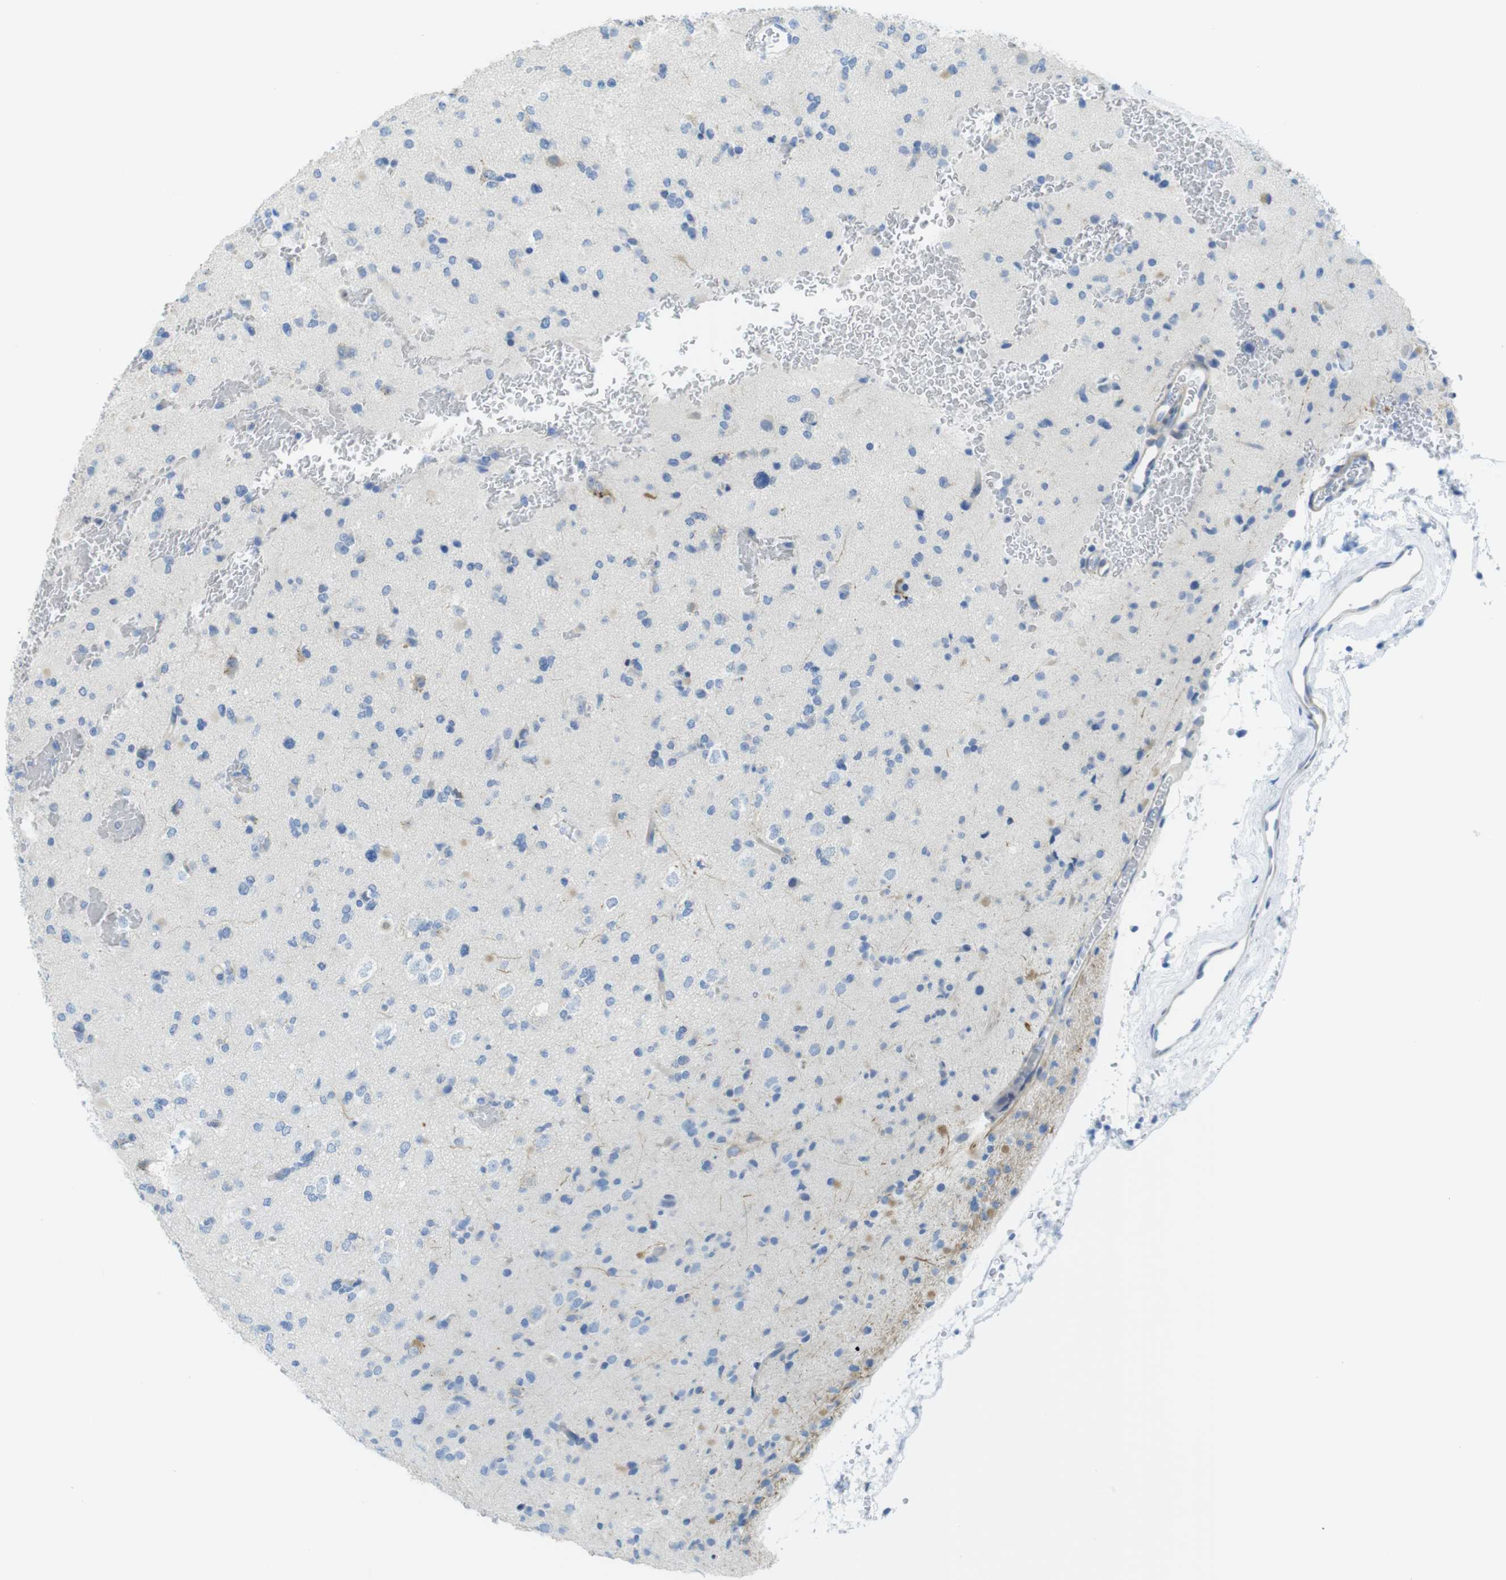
{"staining": {"intensity": "negative", "quantity": "none", "location": "none"}, "tissue": "glioma", "cell_type": "Tumor cells", "image_type": "cancer", "snomed": [{"axis": "morphology", "description": "Glioma, malignant, Low grade"}, {"axis": "topography", "description": "Brain"}], "caption": "This is an immunohistochemistry (IHC) photomicrograph of human malignant glioma (low-grade). There is no staining in tumor cells.", "gene": "ASIC5", "patient": {"sex": "female", "age": 22}}